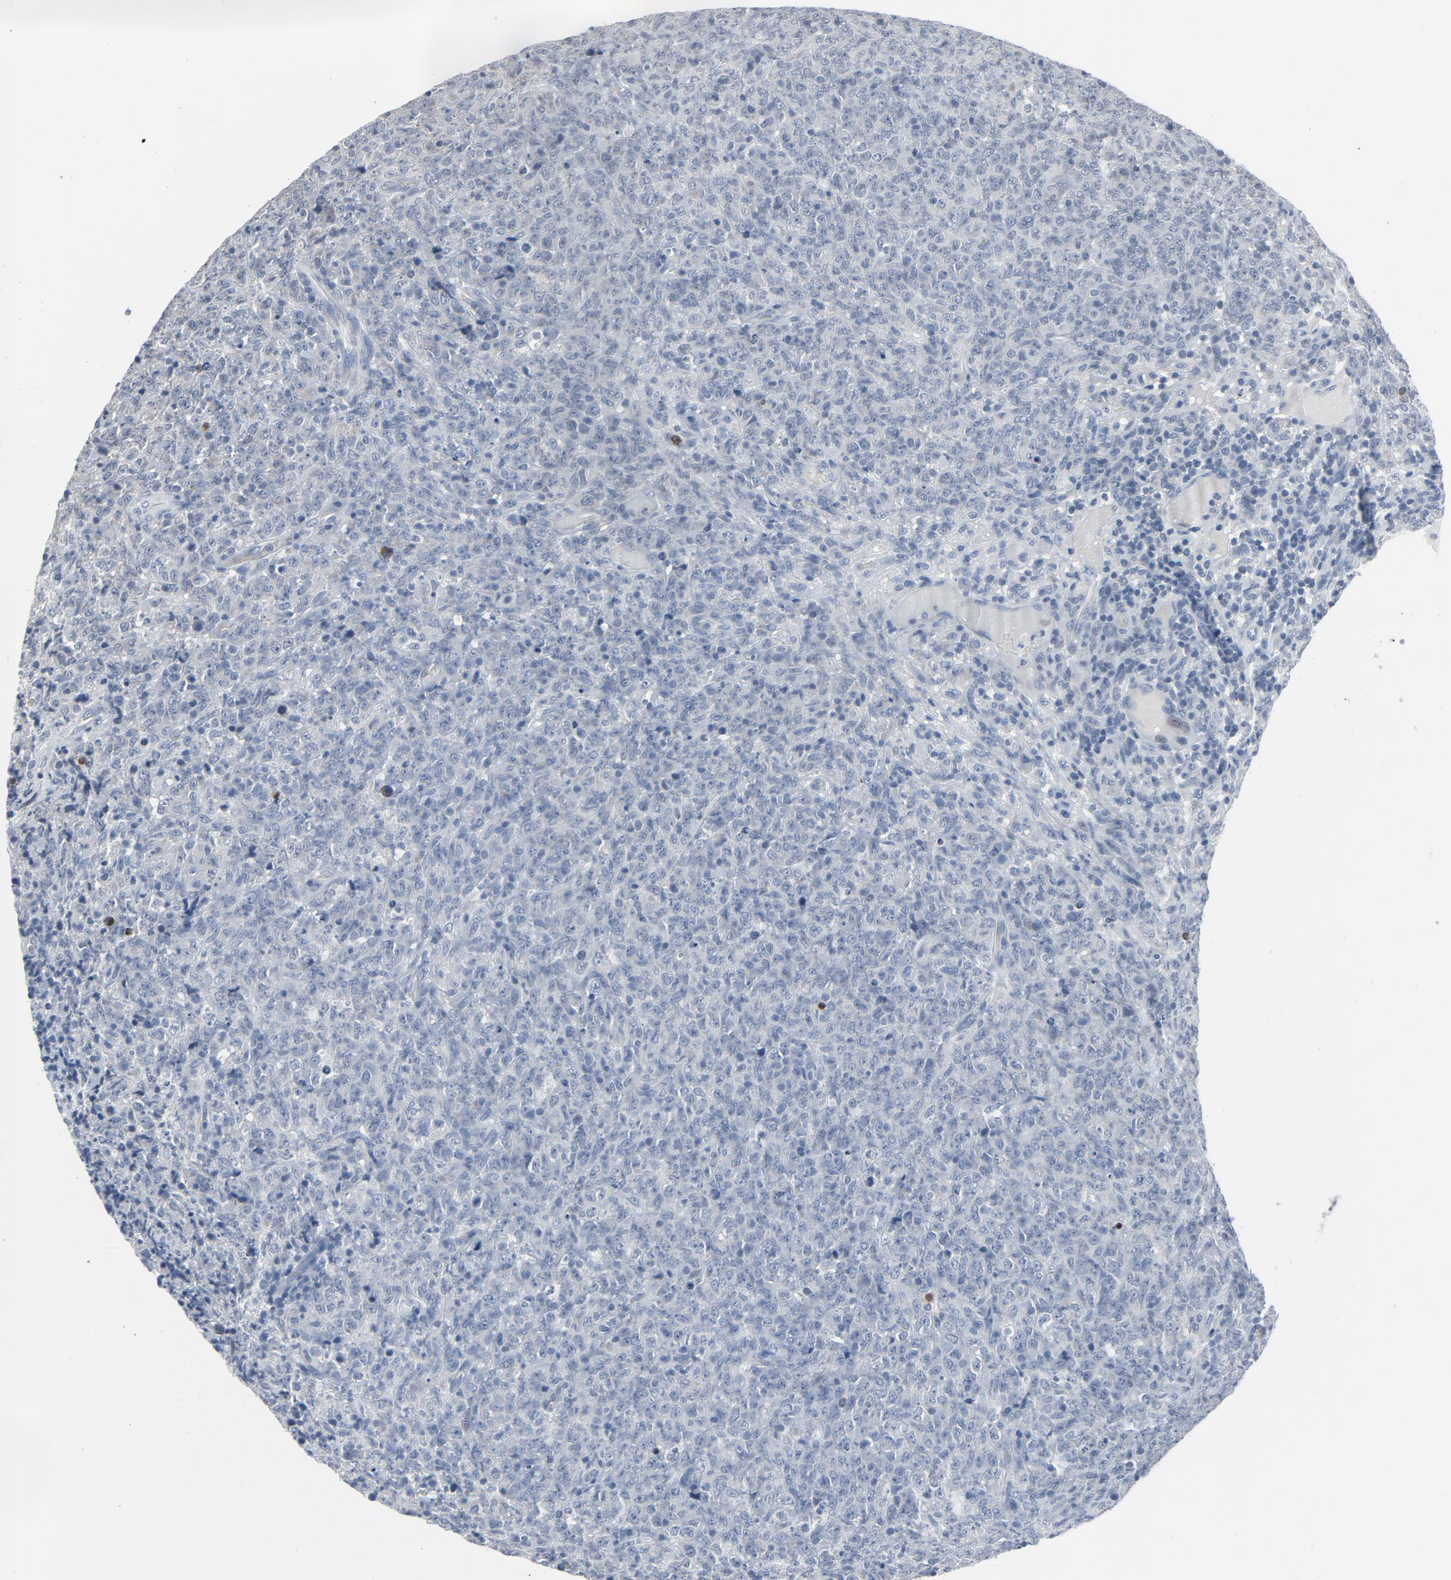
{"staining": {"intensity": "negative", "quantity": "none", "location": "none"}, "tissue": "lymphoma", "cell_type": "Tumor cells", "image_type": "cancer", "snomed": [{"axis": "morphology", "description": "Malignant lymphoma, non-Hodgkin's type, High grade"}, {"axis": "topography", "description": "Tonsil"}], "caption": "A micrograph of human malignant lymphoma, non-Hodgkin's type (high-grade) is negative for staining in tumor cells. (DAB (3,3'-diaminobenzidine) immunohistochemistry (IHC) with hematoxylin counter stain).", "gene": "GPX2", "patient": {"sex": "female", "age": 36}}